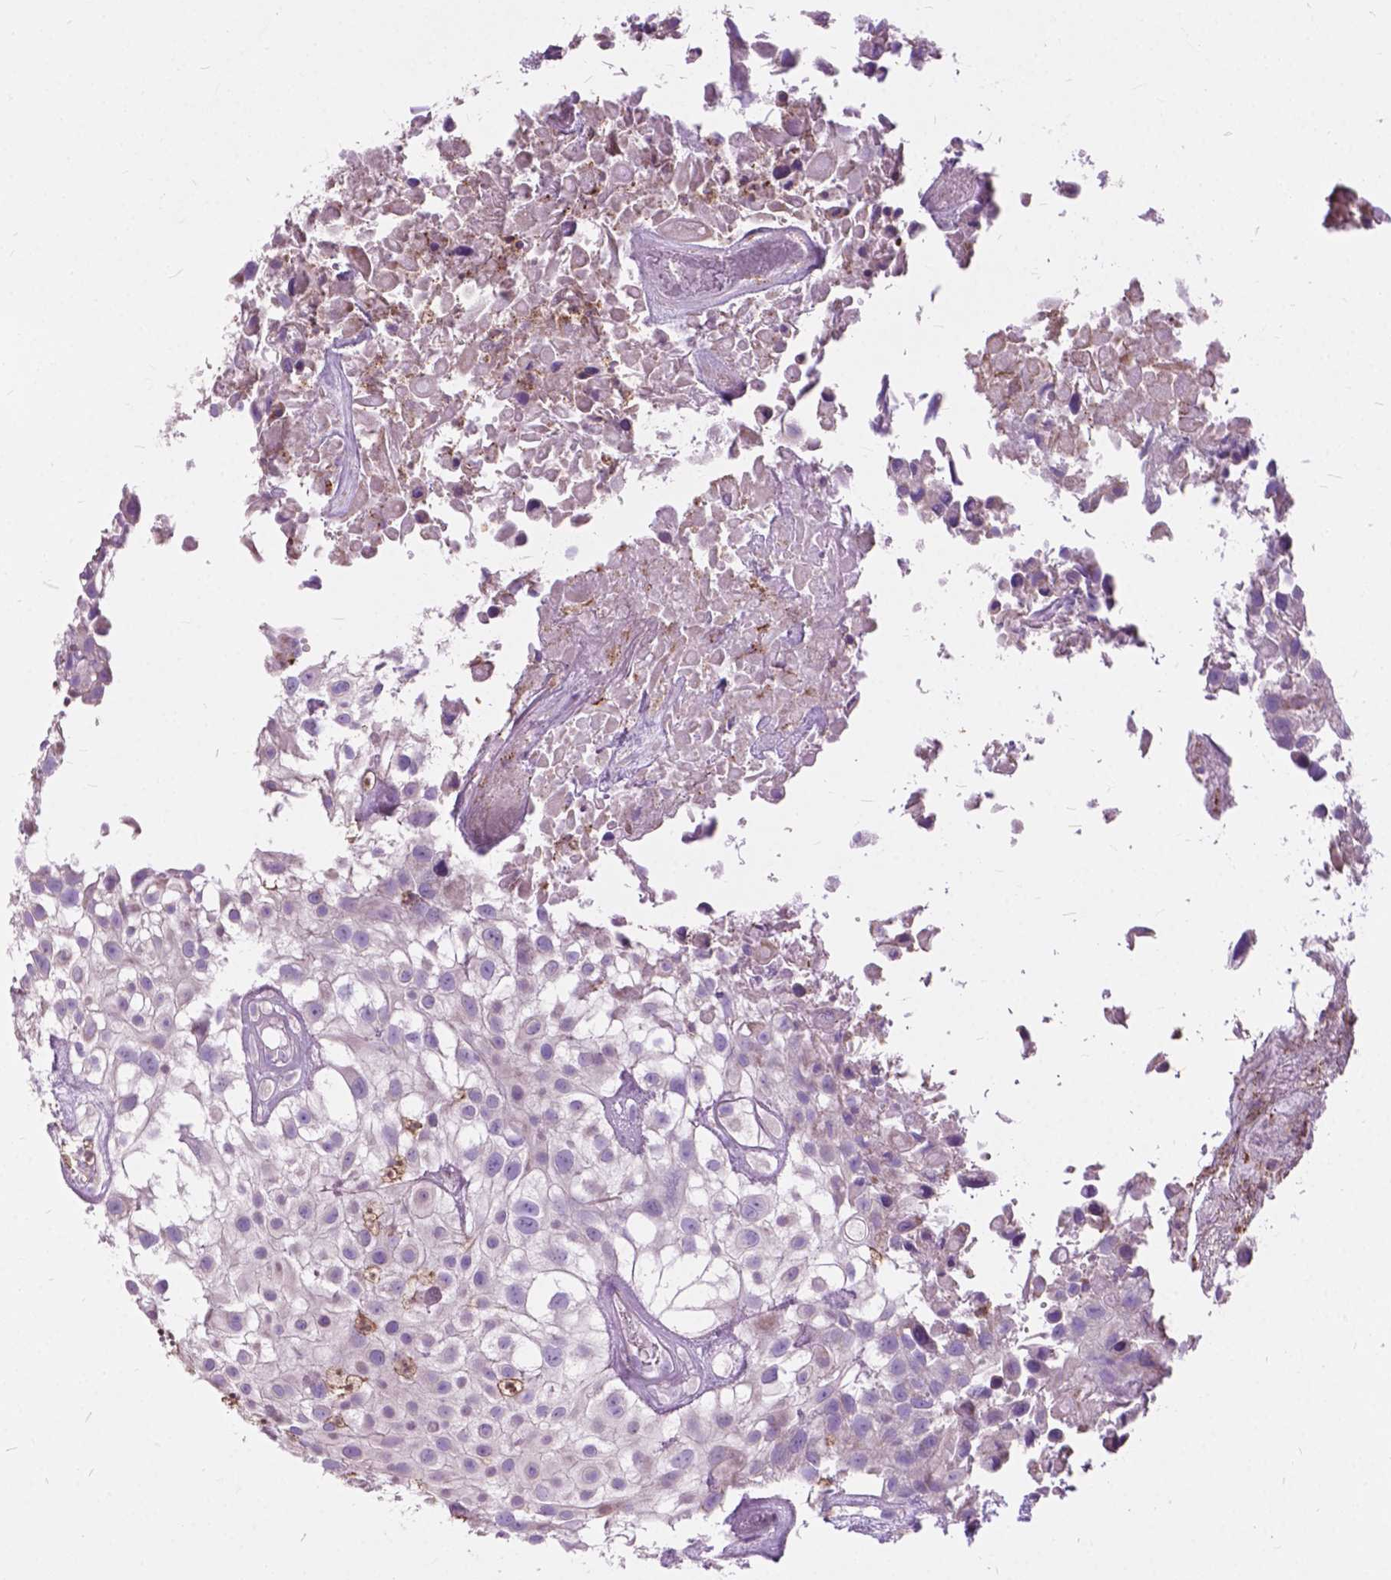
{"staining": {"intensity": "negative", "quantity": "none", "location": "none"}, "tissue": "urothelial cancer", "cell_type": "Tumor cells", "image_type": "cancer", "snomed": [{"axis": "morphology", "description": "Urothelial carcinoma, High grade"}, {"axis": "topography", "description": "Urinary bladder"}], "caption": "An image of human urothelial carcinoma (high-grade) is negative for staining in tumor cells.", "gene": "PRR35", "patient": {"sex": "male", "age": 56}}